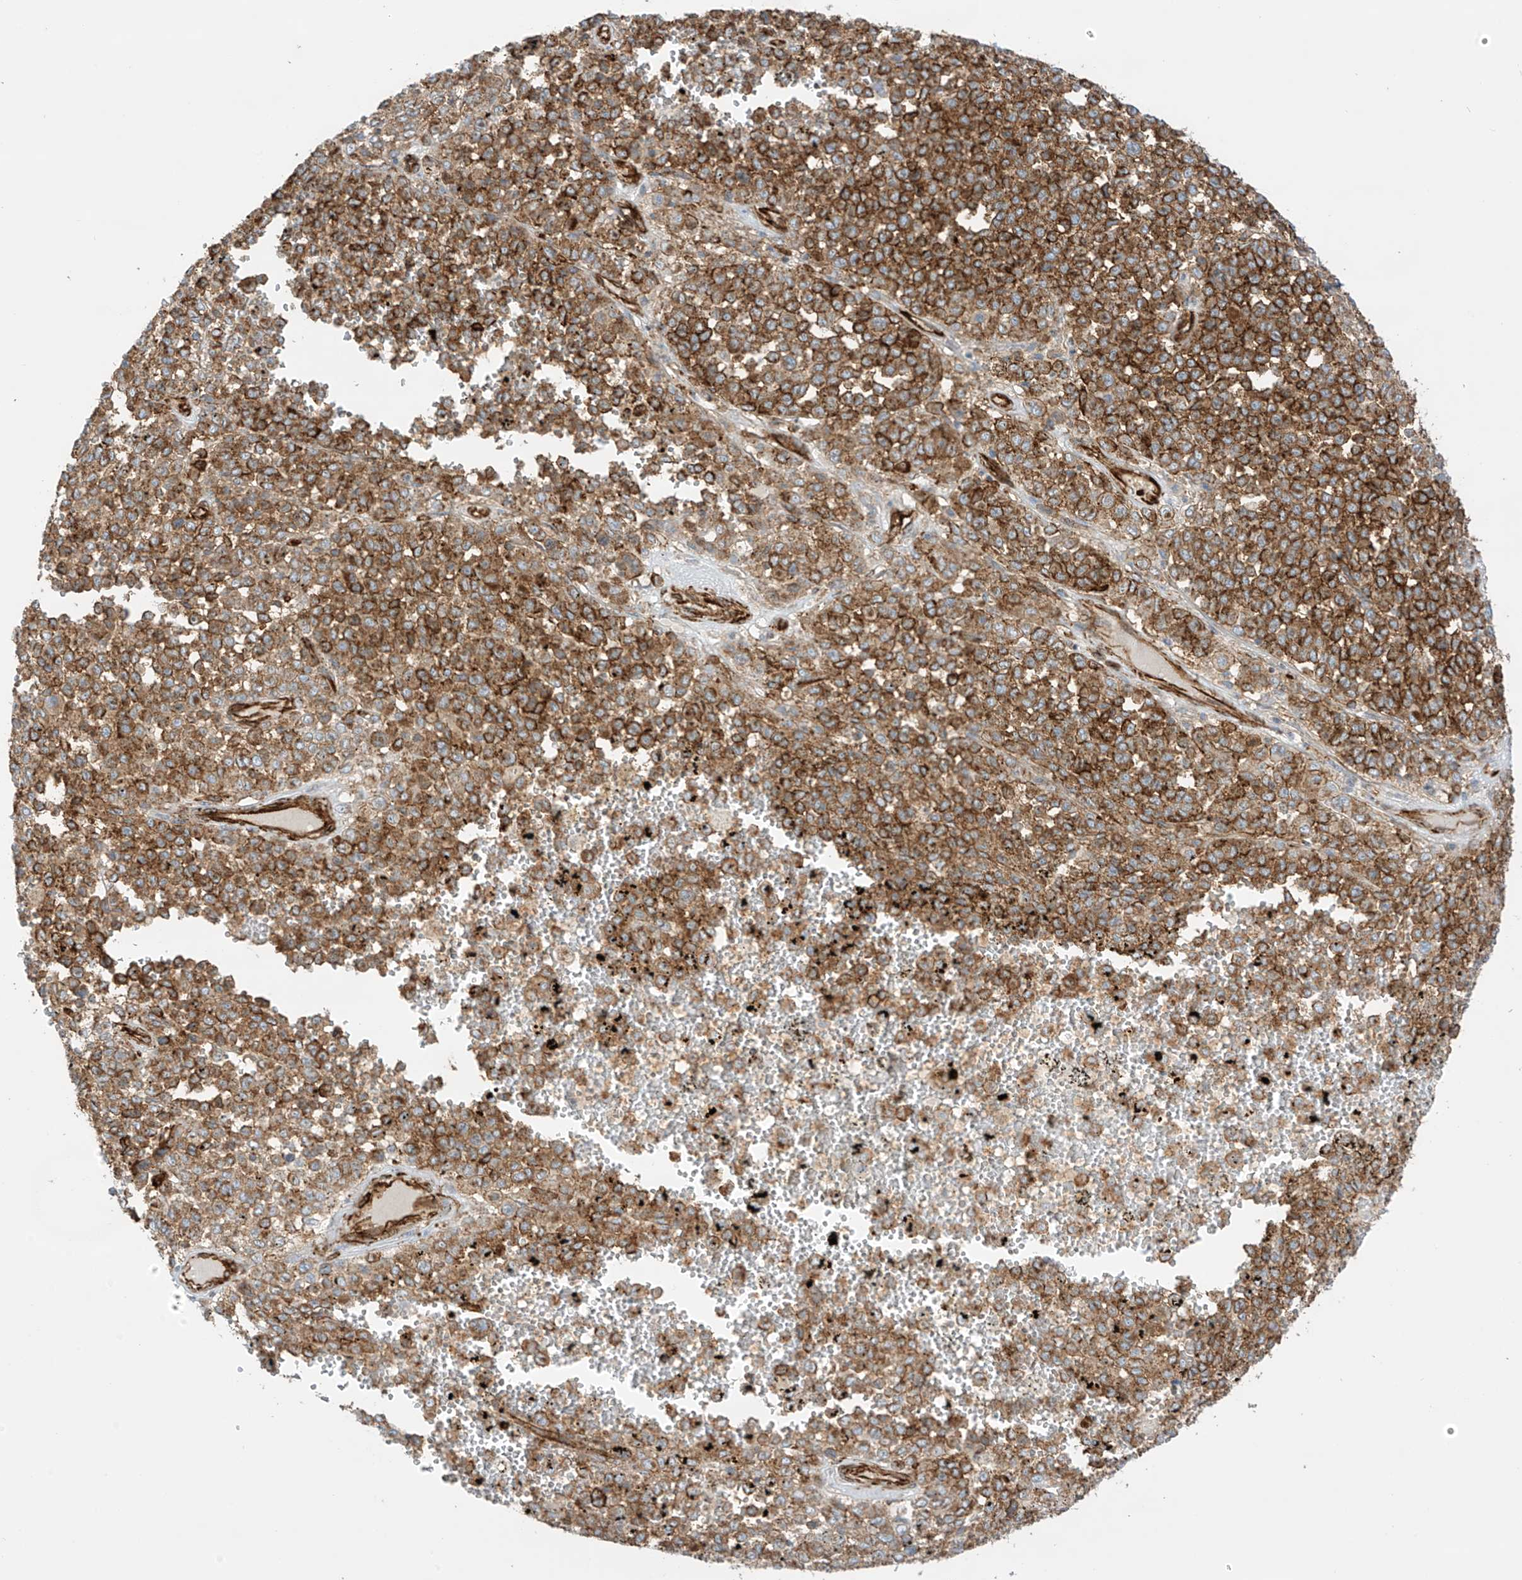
{"staining": {"intensity": "moderate", "quantity": ">75%", "location": "cytoplasmic/membranous"}, "tissue": "melanoma", "cell_type": "Tumor cells", "image_type": "cancer", "snomed": [{"axis": "morphology", "description": "Malignant melanoma, Metastatic site"}, {"axis": "topography", "description": "Pancreas"}], "caption": "DAB (3,3'-diaminobenzidine) immunohistochemical staining of human malignant melanoma (metastatic site) displays moderate cytoplasmic/membranous protein expression in about >75% of tumor cells.", "gene": "ABCB7", "patient": {"sex": "female", "age": 30}}